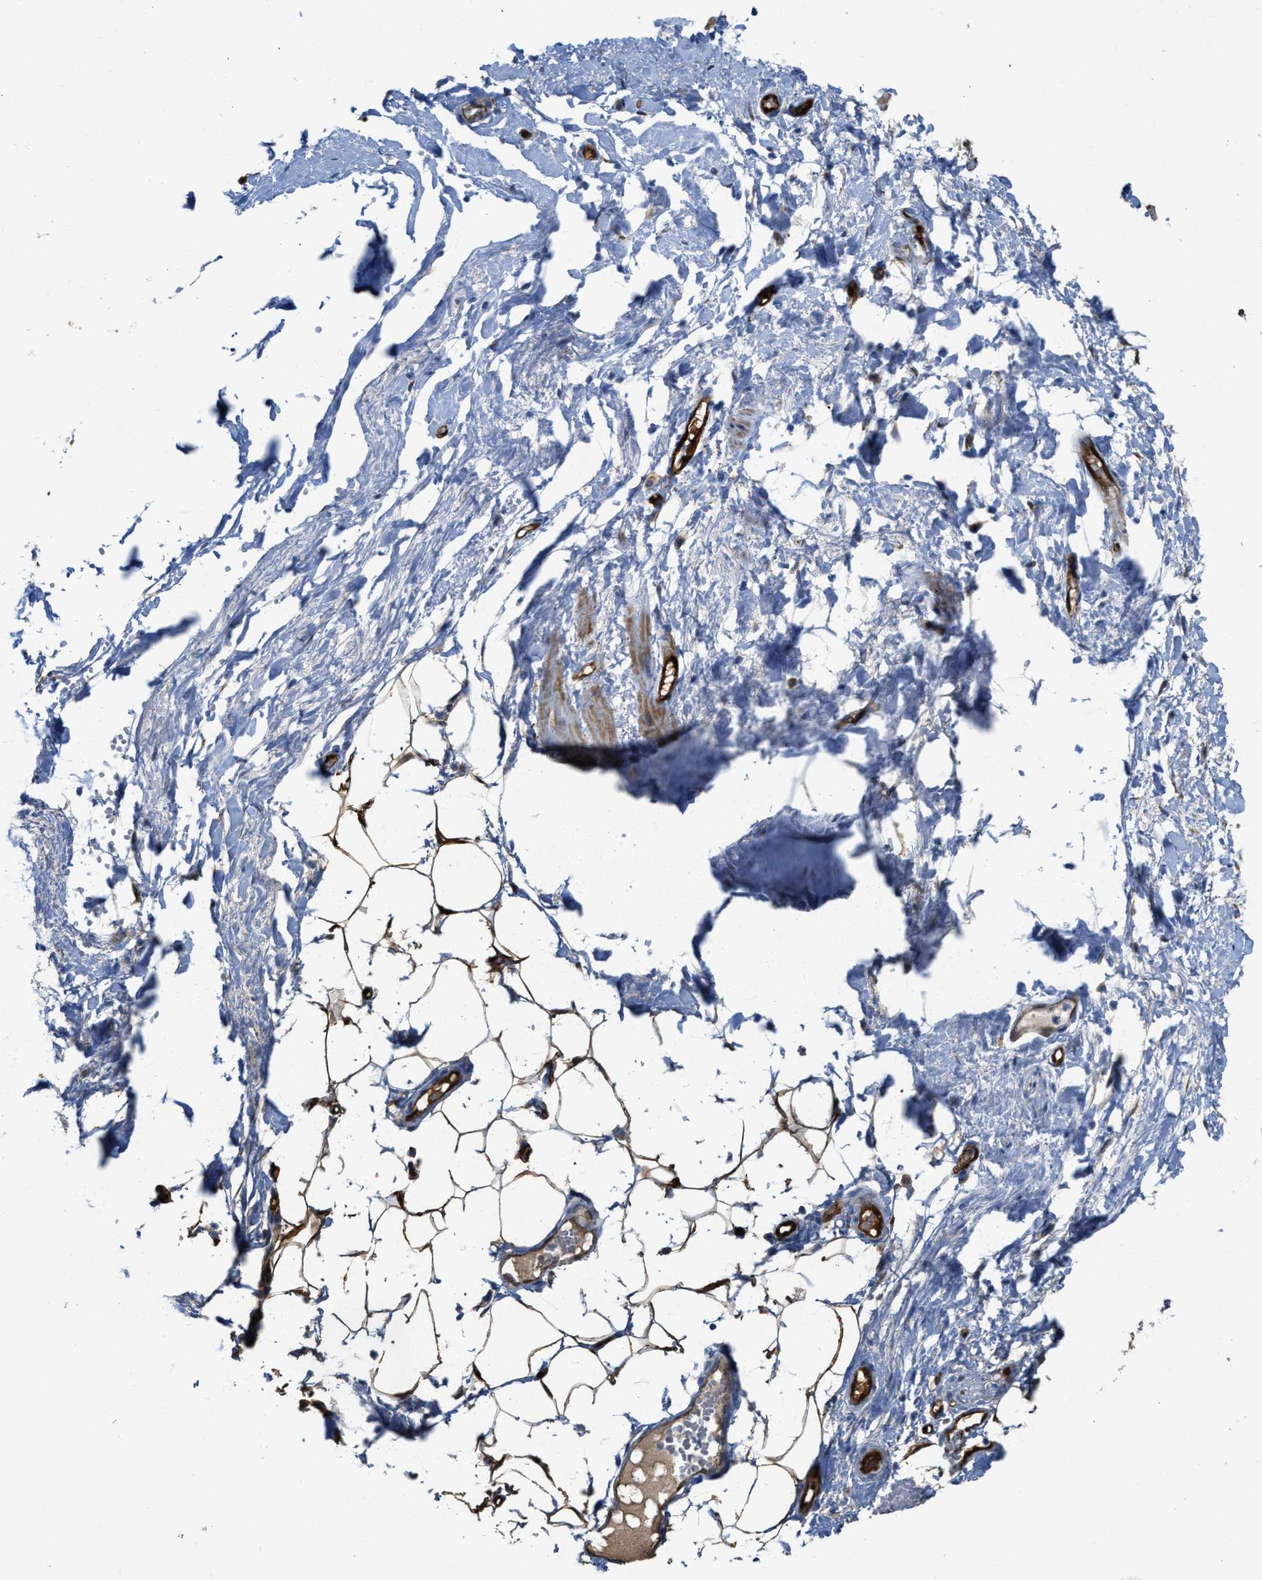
{"staining": {"intensity": "strong", "quantity": ">75%", "location": "cytoplasmic/membranous"}, "tissue": "adipose tissue", "cell_type": "Adipocytes", "image_type": "normal", "snomed": [{"axis": "morphology", "description": "Normal tissue, NOS"}, {"axis": "topography", "description": "Soft tissue"}], "caption": "IHC (DAB (3,3'-diaminobenzidine)) staining of normal human adipose tissue shows strong cytoplasmic/membranous protein staining in about >75% of adipocytes. (DAB (3,3'-diaminobenzidine) IHC, brown staining for protein, blue staining for nuclei).", "gene": "ASS1", "patient": {"sex": "male", "age": 72}}